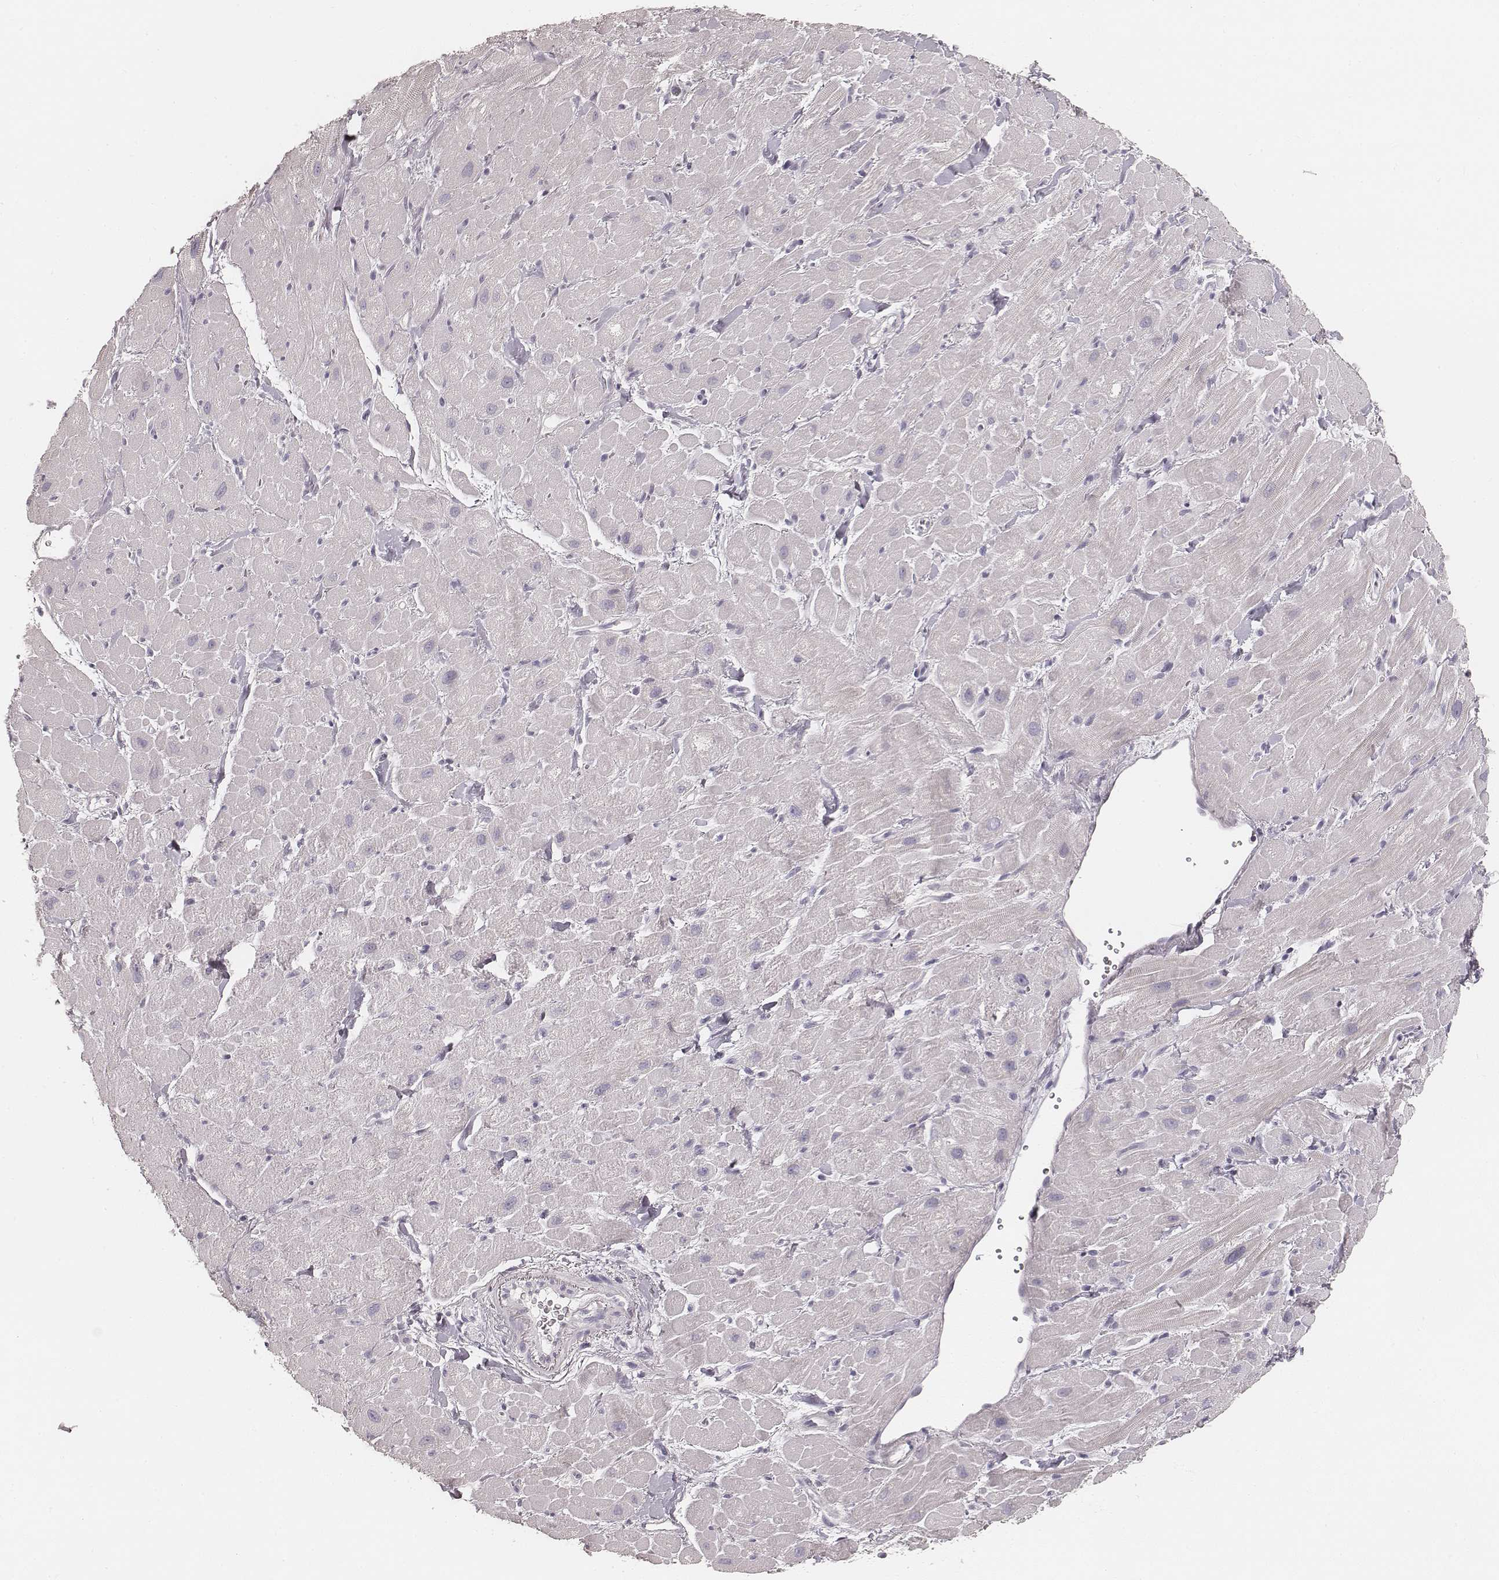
{"staining": {"intensity": "negative", "quantity": "none", "location": "none"}, "tissue": "heart muscle", "cell_type": "Cardiomyocytes", "image_type": "normal", "snomed": [{"axis": "morphology", "description": "Normal tissue, NOS"}, {"axis": "topography", "description": "Heart"}], "caption": "Immunohistochemistry of normal heart muscle exhibits no expression in cardiomyocytes.", "gene": "HNF4G", "patient": {"sex": "male", "age": 60}}